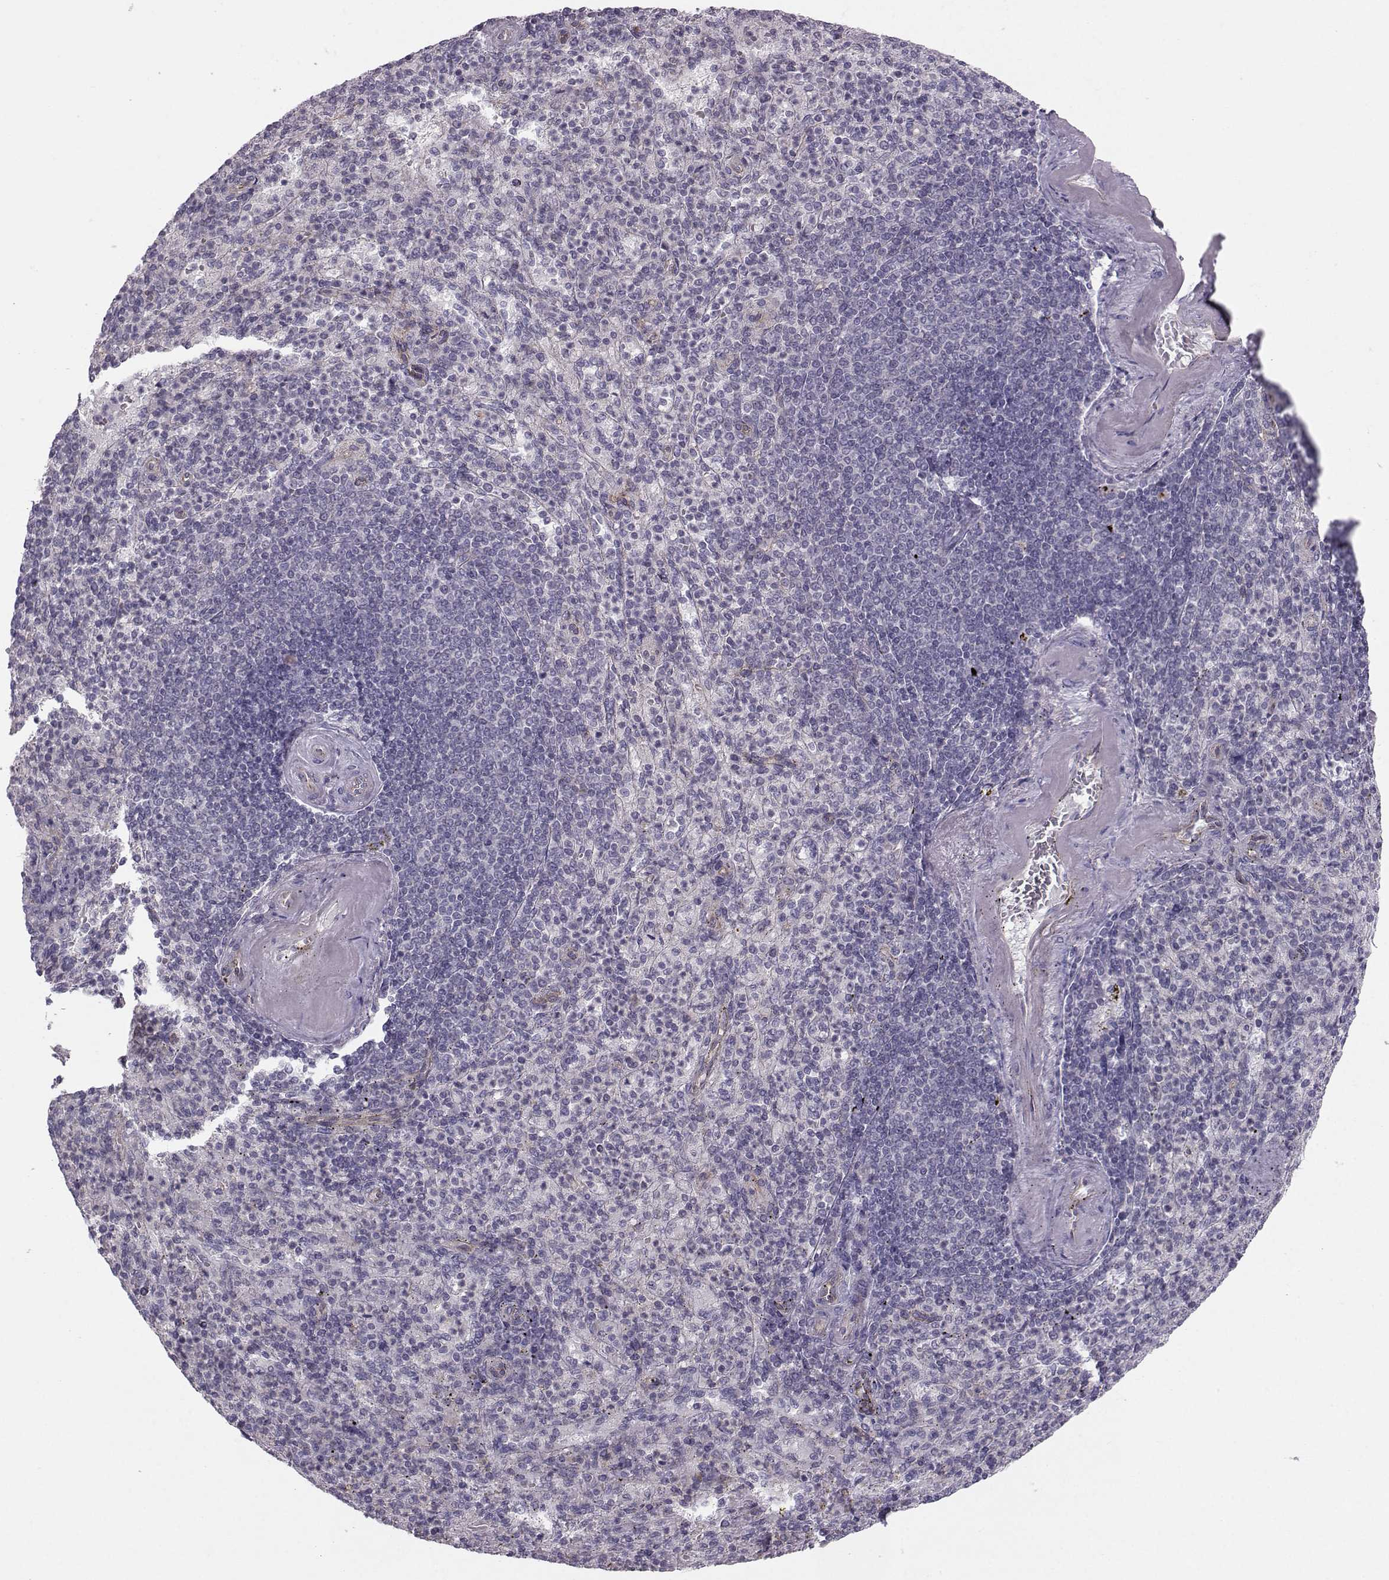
{"staining": {"intensity": "negative", "quantity": "none", "location": "none"}, "tissue": "spleen", "cell_type": "Cells in red pulp", "image_type": "normal", "snomed": [{"axis": "morphology", "description": "Normal tissue, NOS"}, {"axis": "topography", "description": "Spleen"}], "caption": "This is an immunohistochemistry (IHC) histopathology image of normal spleen. There is no positivity in cells in red pulp.", "gene": "MAST1", "patient": {"sex": "female", "age": 74}}